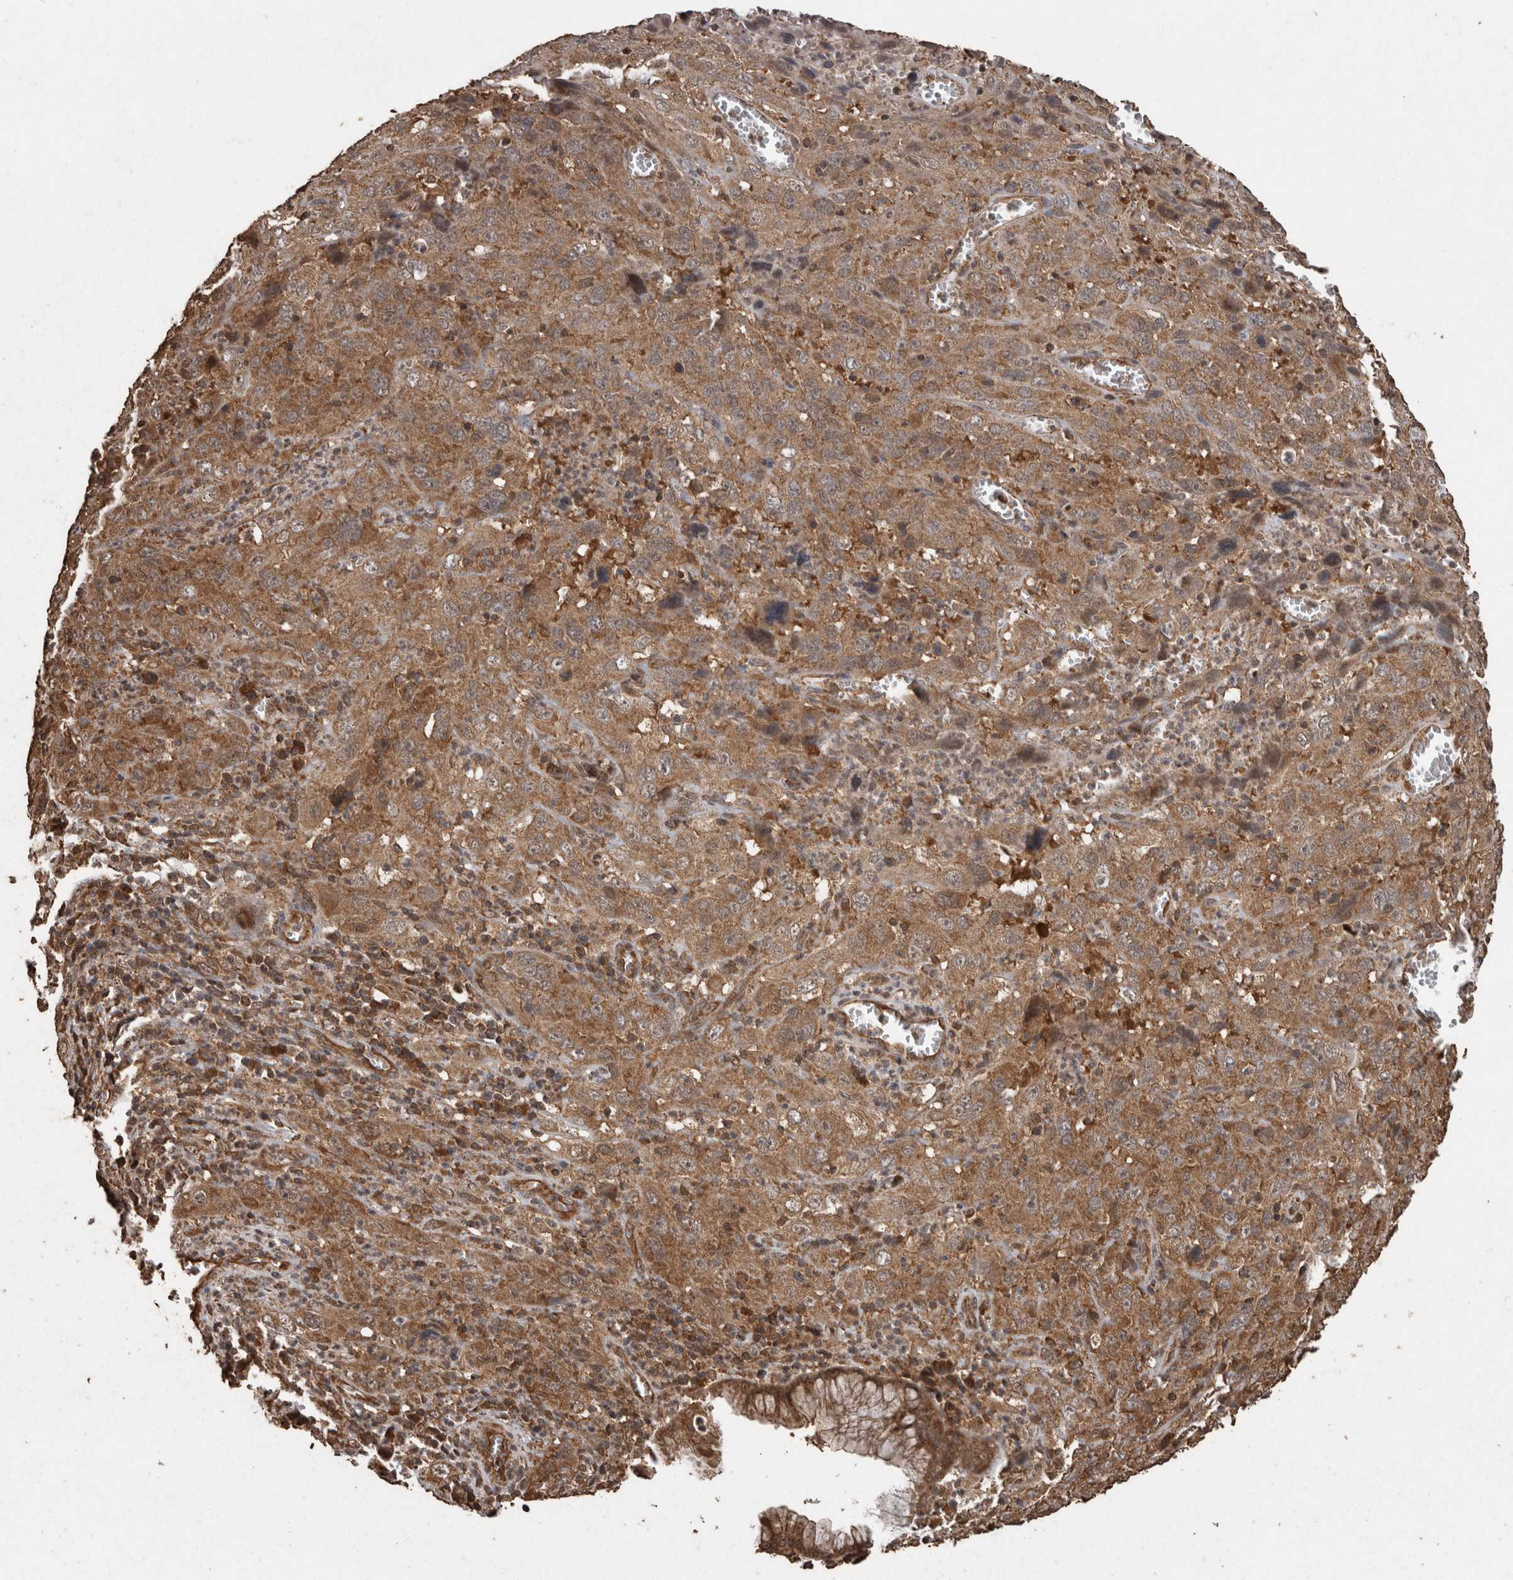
{"staining": {"intensity": "moderate", "quantity": ">75%", "location": "cytoplasmic/membranous"}, "tissue": "cervical cancer", "cell_type": "Tumor cells", "image_type": "cancer", "snomed": [{"axis": "morphology", "description": "Squamous cell carcinoma, NOS"}, {"axis": "topography", "description": "Cervix"}], "caption": "Protein expression analysis of cervical squamous cell carcinoma exhibits moderate cytoplasmic/membranous expression in approximately >75% of tumor cells.", "gene": "PINK1", "patient": {"sex": "female", "age": 32}}